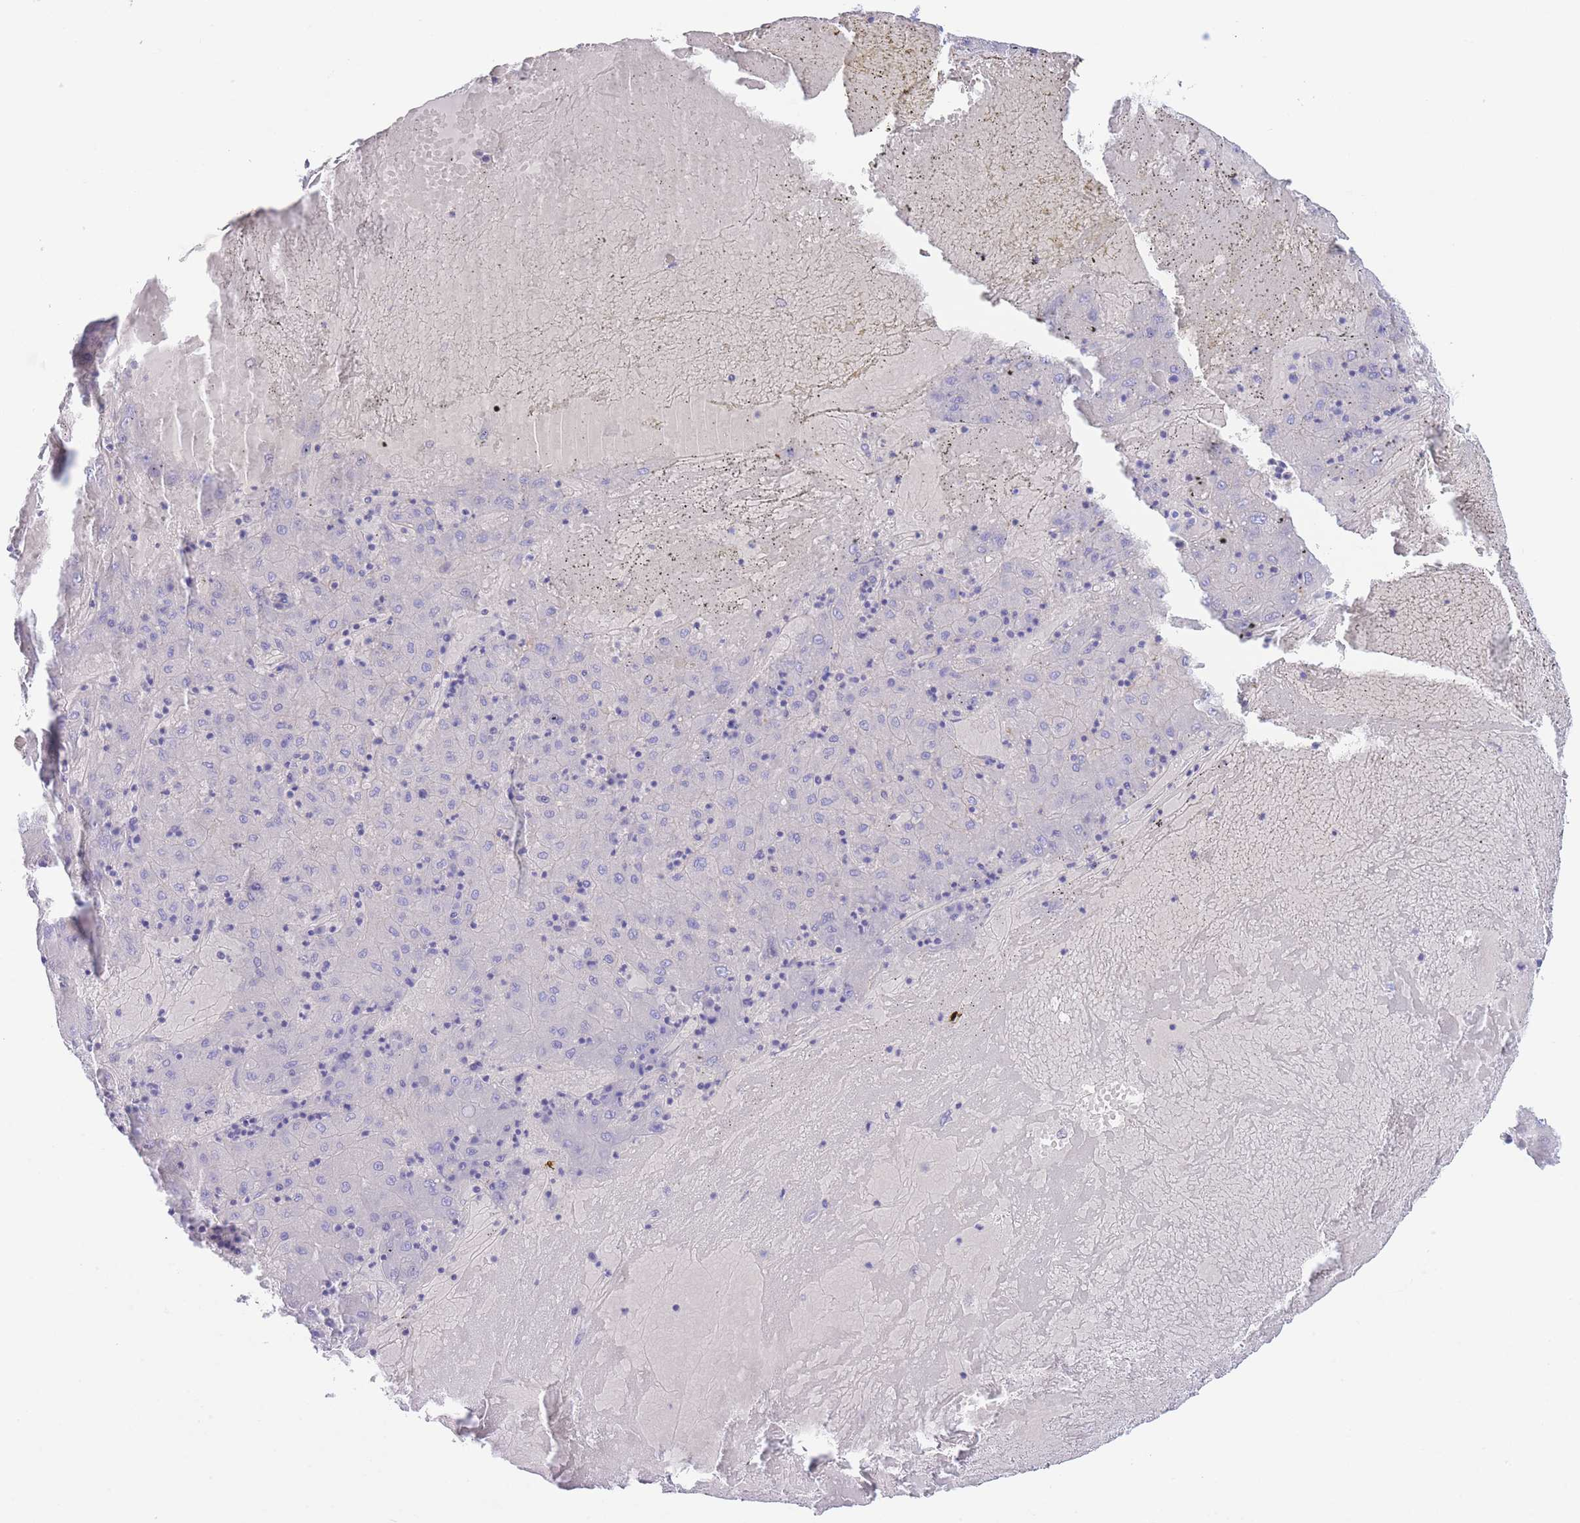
{"staining": {"intensity": "negative", "quantity": "none", "location": "none"}, "tissue": "liver cancer", "cell_type": "Tumor cells", "image_type": "cancer", "snomed": [{"axis": "morphology", "description": "Carcinoma, Hepatocellular, NOS"}, {"axis": "topography", "description": "Liver"}], "caption": "An immunohistochemistry photomicrograph of liver cancer is shown. There is no staining in tumor cells of liver cancer.", "gene": "SLCO1B3", "patient": {"sex": "male", "age": 72}}